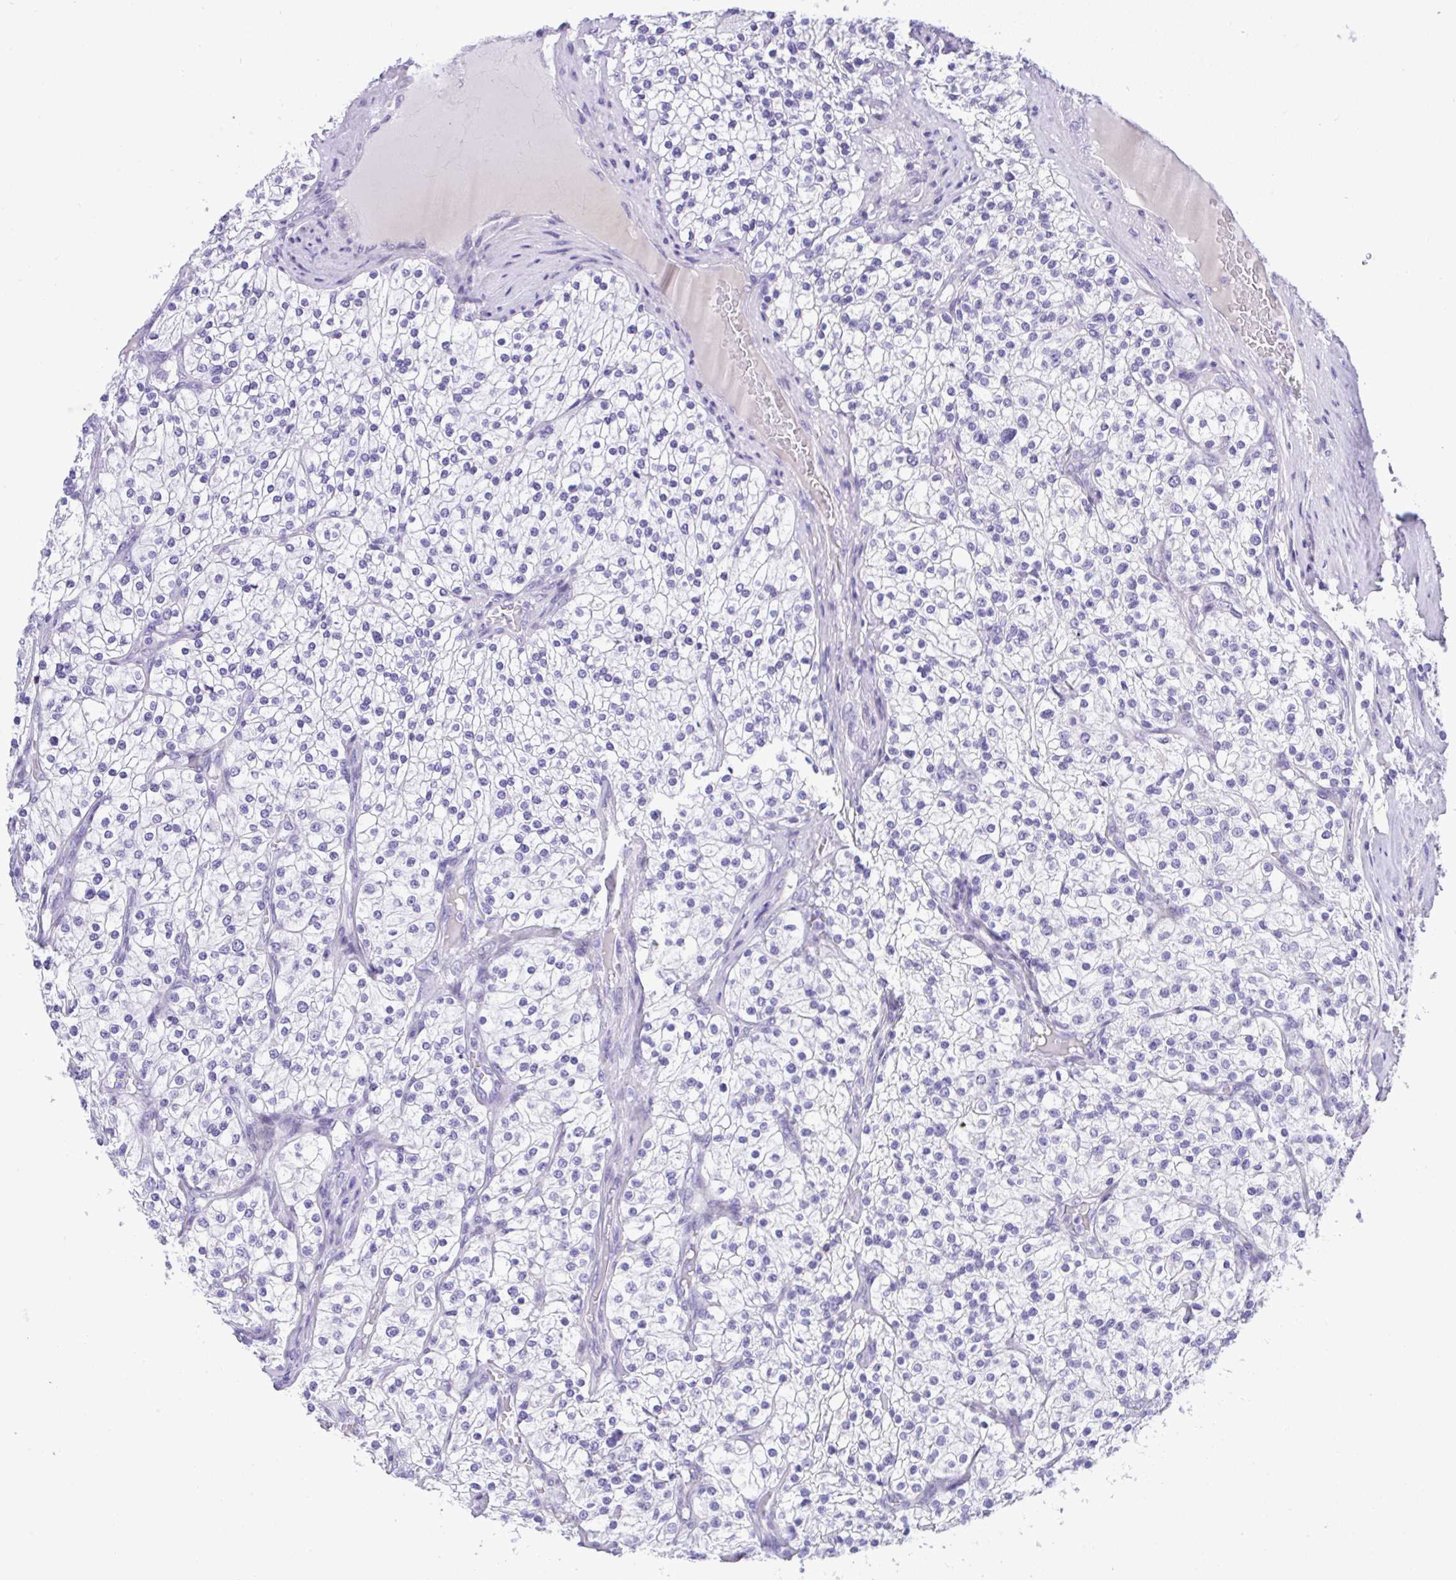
{"staining": {"intensity": "negative", "quantity": "none", "location": "none"}, "tissue": "renal cancer", "cell_type": "Tumor cells", "image_type": "cancer", "snomed": [{"axis": "morphology", "description": "Adenocarcinoma, NOS"}, {"axis": "topography", "description": "Kidney"}], "caption": "Immunohistochemistry (IHC) image of renal adenocarcinoma stained for a protein (brown), which displays no positivity in tumor cells.", "gene": "YBX2", "patient": {"sex": "male", "age": 80}}